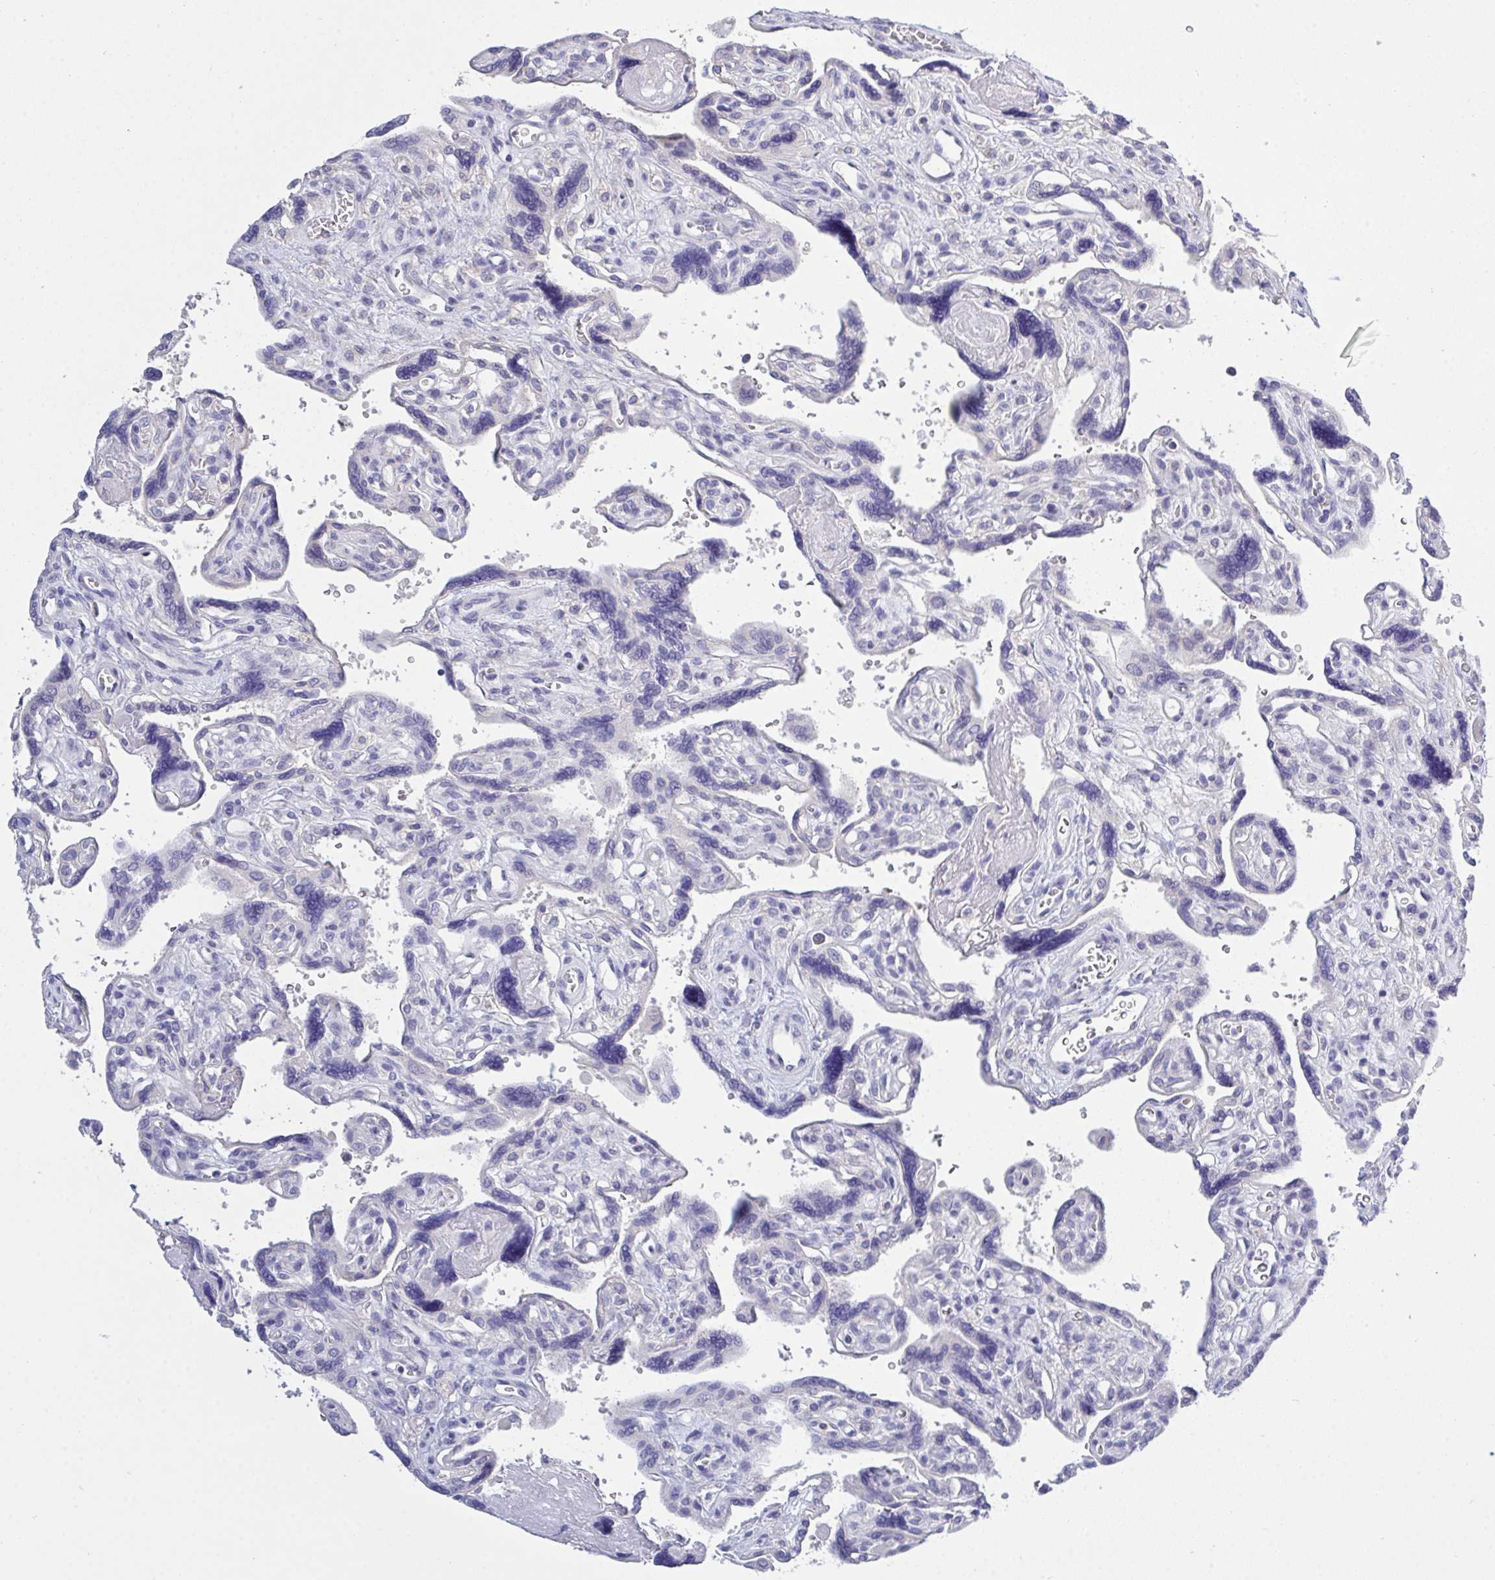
{"staining": {"intensity": "negative", "quantity": "none", "location": "none"}, "tissue": "placenta", "cell_type": "Trophoblastic cells", "image_type": "normal", "snomed": [{"axis": "morphology", "description": "Normal tissue, NOS"}, {"axis": "topography", "description": "Placenta"}], "caption": "A micrograph of placenta stained for a protein exhibits no brown staining in trophoblastic cells.", "gene": "LRRC58", "patient": {"sex": "female", "age": 39}}